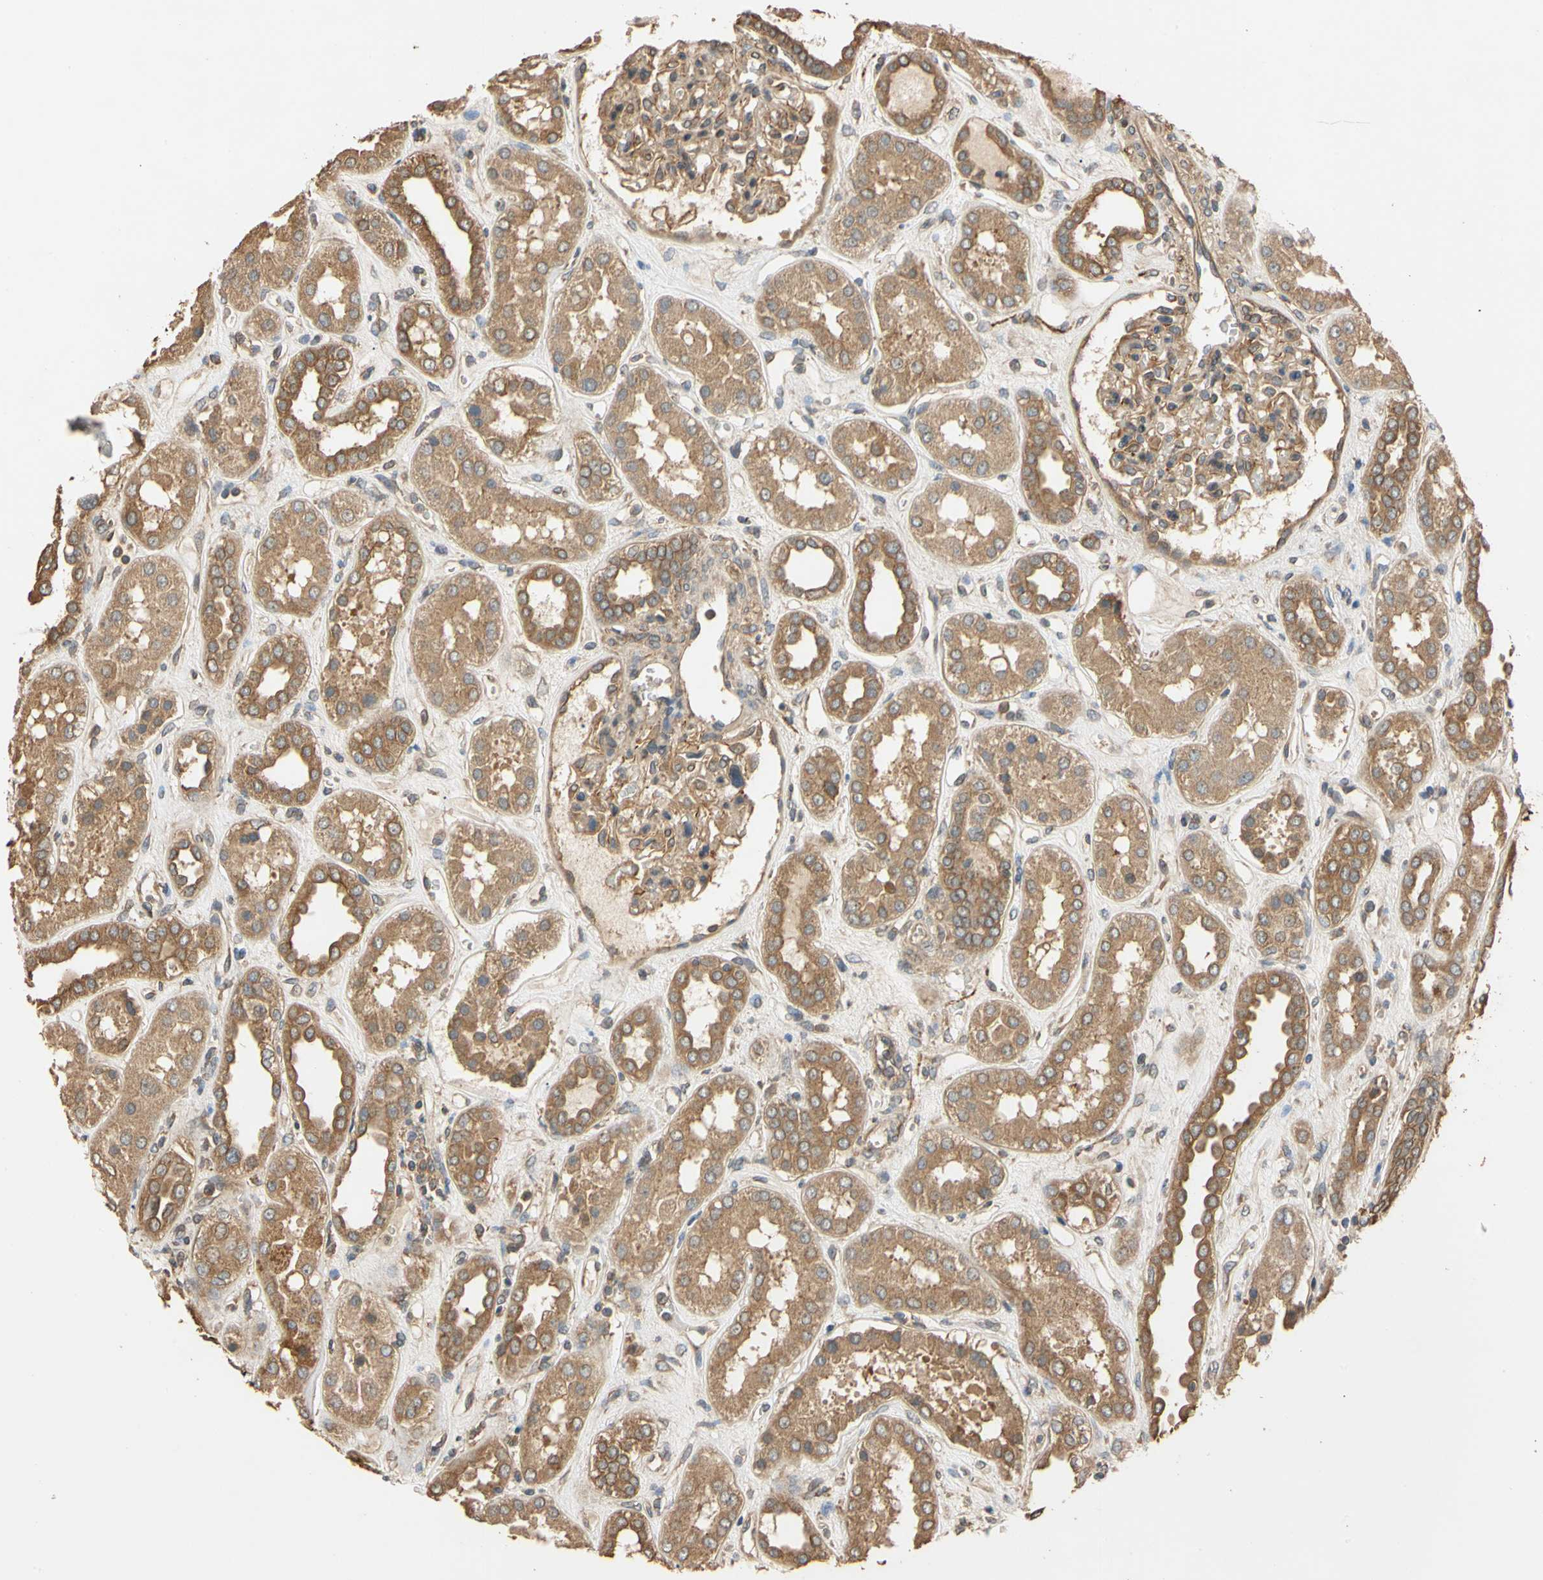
{"staining": {"intensity": "moderate", "quantity": ">75%", "location": "cytoplasmic/membranous"}, "tissue": "kidney", "cell_type": "Cells in glomeruli", "image_type": "normal", "snomed": [{"axis": "morphology", "description": "Normal tissue, NOS"}, {"axis": "topography", "description": "Kidney"}], "caption": "A brown stain labels moderate cytoplasmic/membranous expression of a protein in cells in glomeruli of normal kidney.", "gene": "MGRN1", "patient": {"sex": "male", "age": 59}}